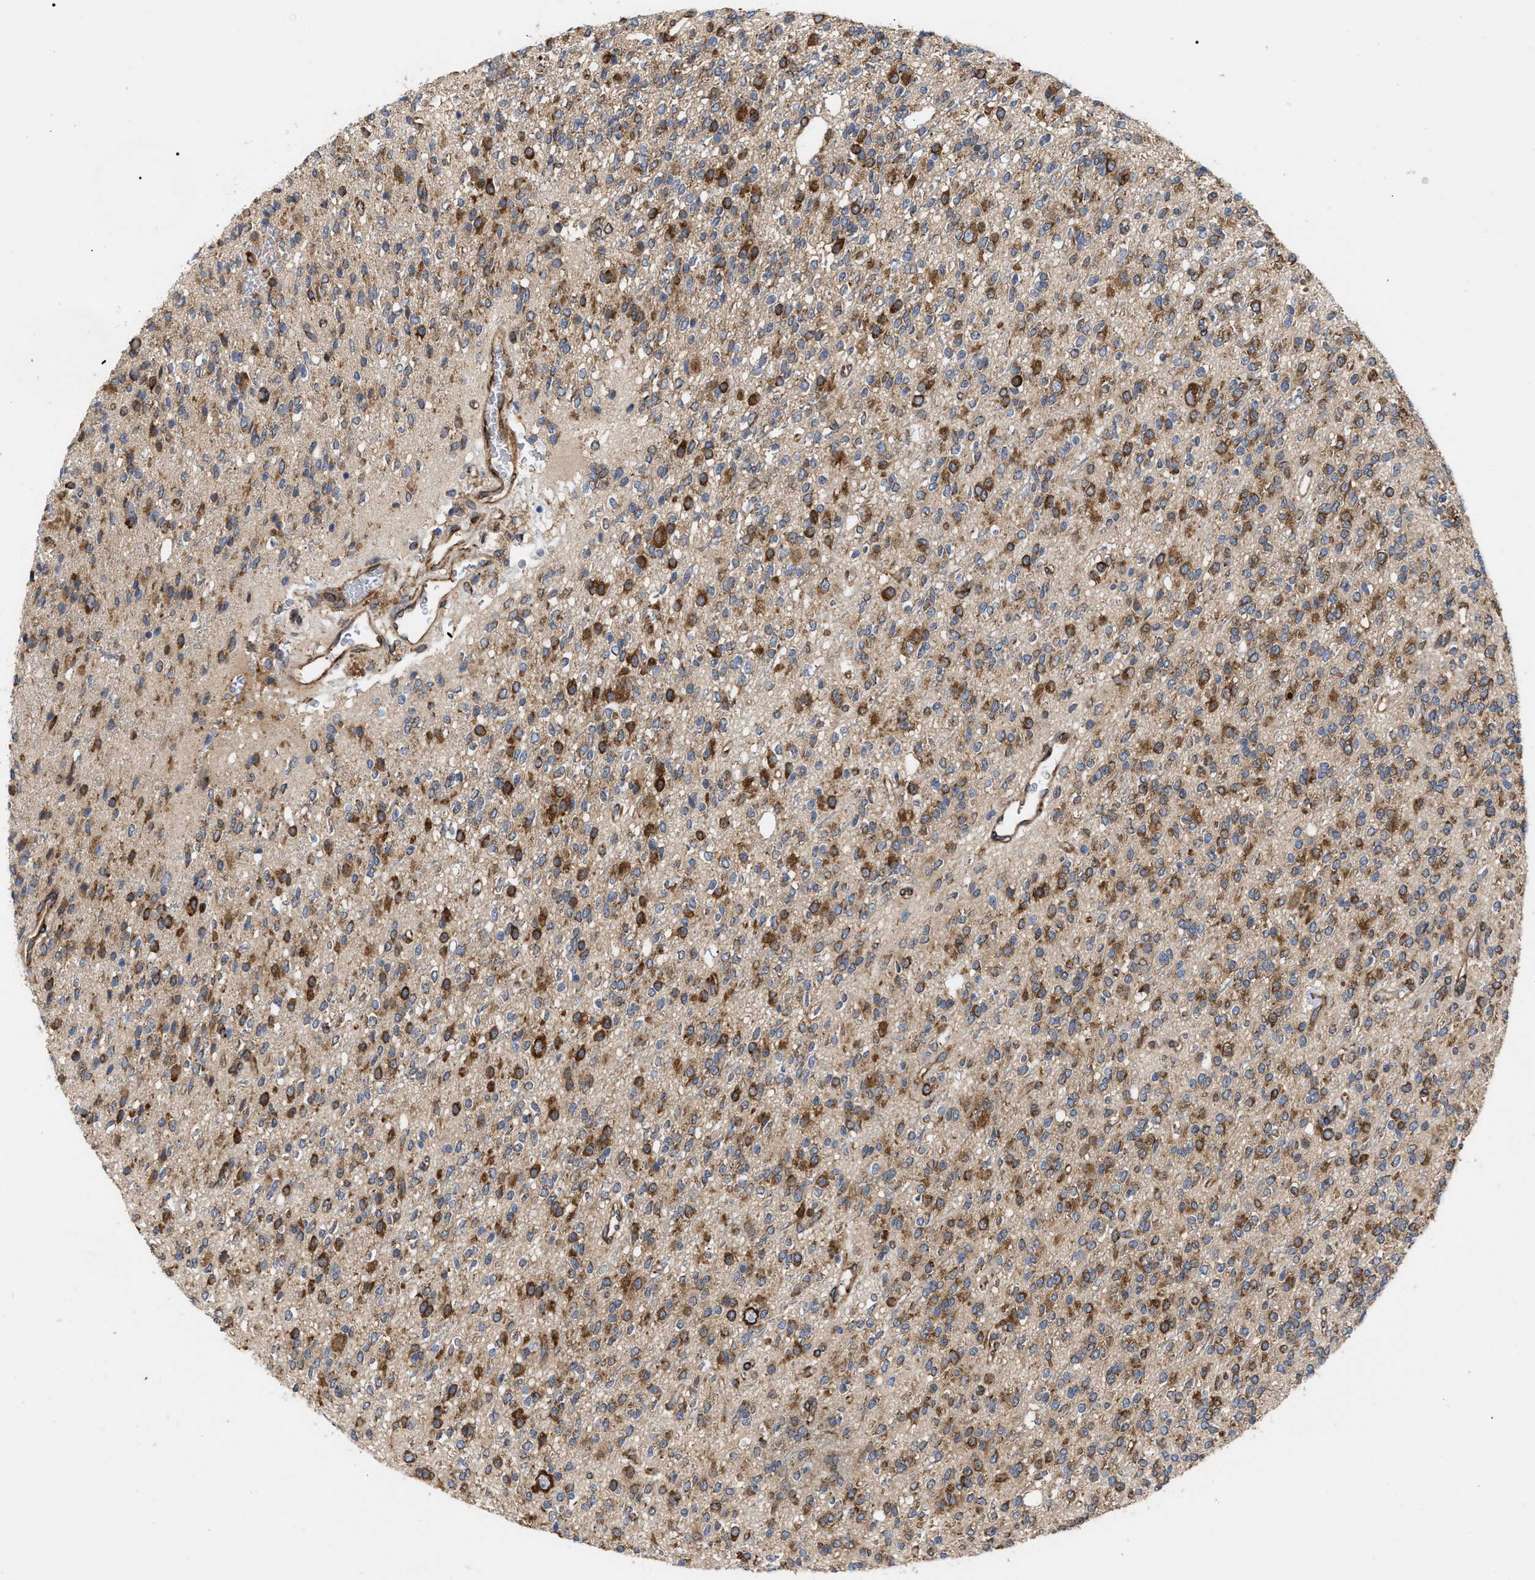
{"staining": {"intensity": "strong", "quantity": "25%-75%", "location": "cytoplasmic/membranous"}, "tissue": "glioma", "cell_type": "Tumor cells", "image_type": "cancer", "snomed": [{"axis": "morphology", "description": "Glioma, malignant, High grade"}, {"axis": "topography", "description": "Brain"}], "caption": "Protein staining by IHC shows strong cytoplasmic/membranous expression in about 25%-75% of tumor cells in malignant glioma (high-grade). Nuclei are stained in blue.", "gene": "FAM120A", "patient": {"sex": "male", "age": 34}}